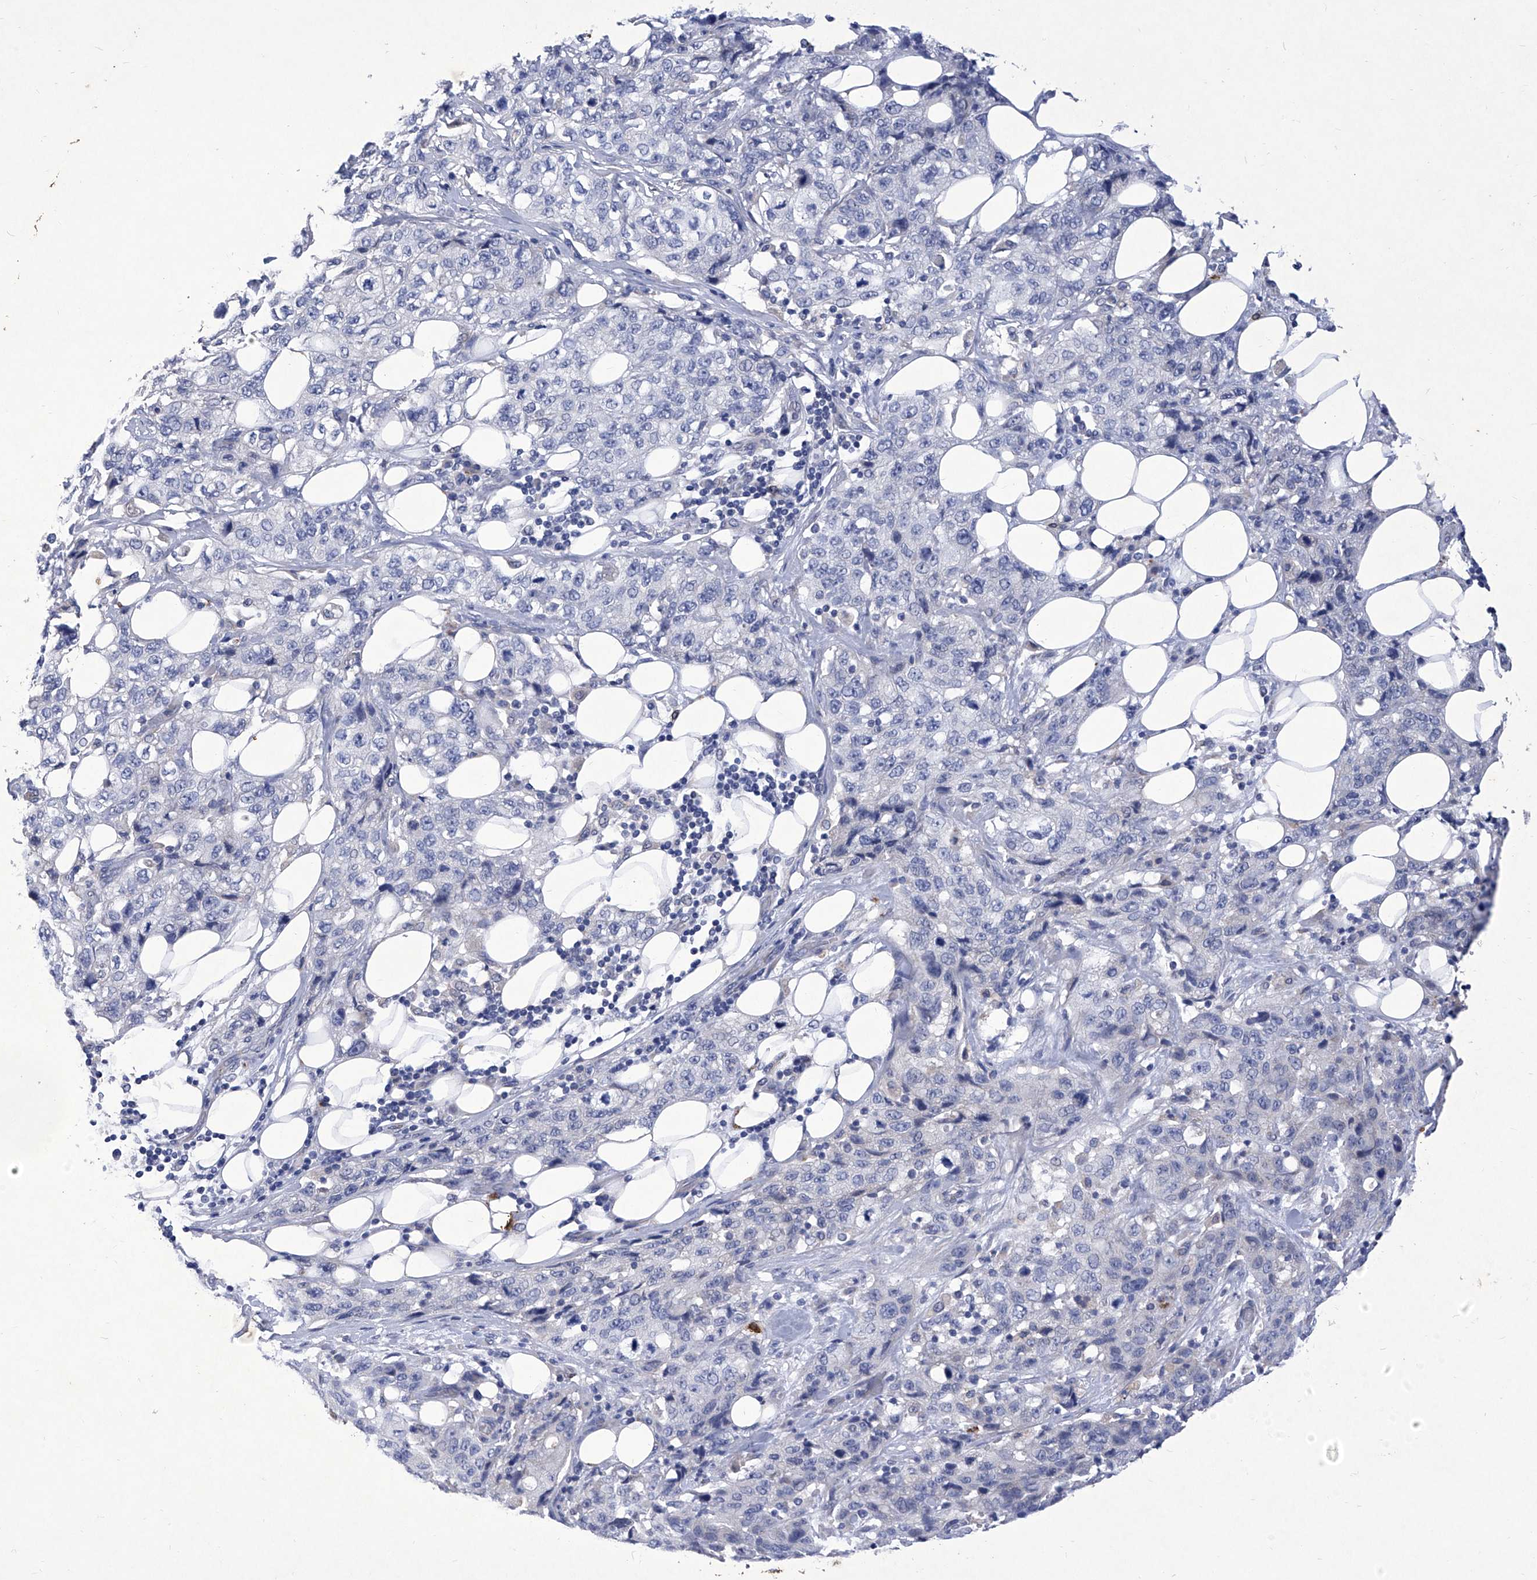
{"staining": {"intensity": "negative", "quantity": "none", "location": "none"}, "tissue": "stomach cancer", "cell_type": "Tumor cells", "image_type": "cancer", "snomed": [{"axis": "morphology", "description": "Adenocarcinoma, NOS"}, {"axis": "topography", "description": "Stomach"}], "caption": "Immunohistochemistry (IHC) histopathology image of stomach cancer stained for a protein (brown), which reveals no staining in tumor cells.", "gene": "IFNL2", "patient": {"sex": "male", "age": 48}}